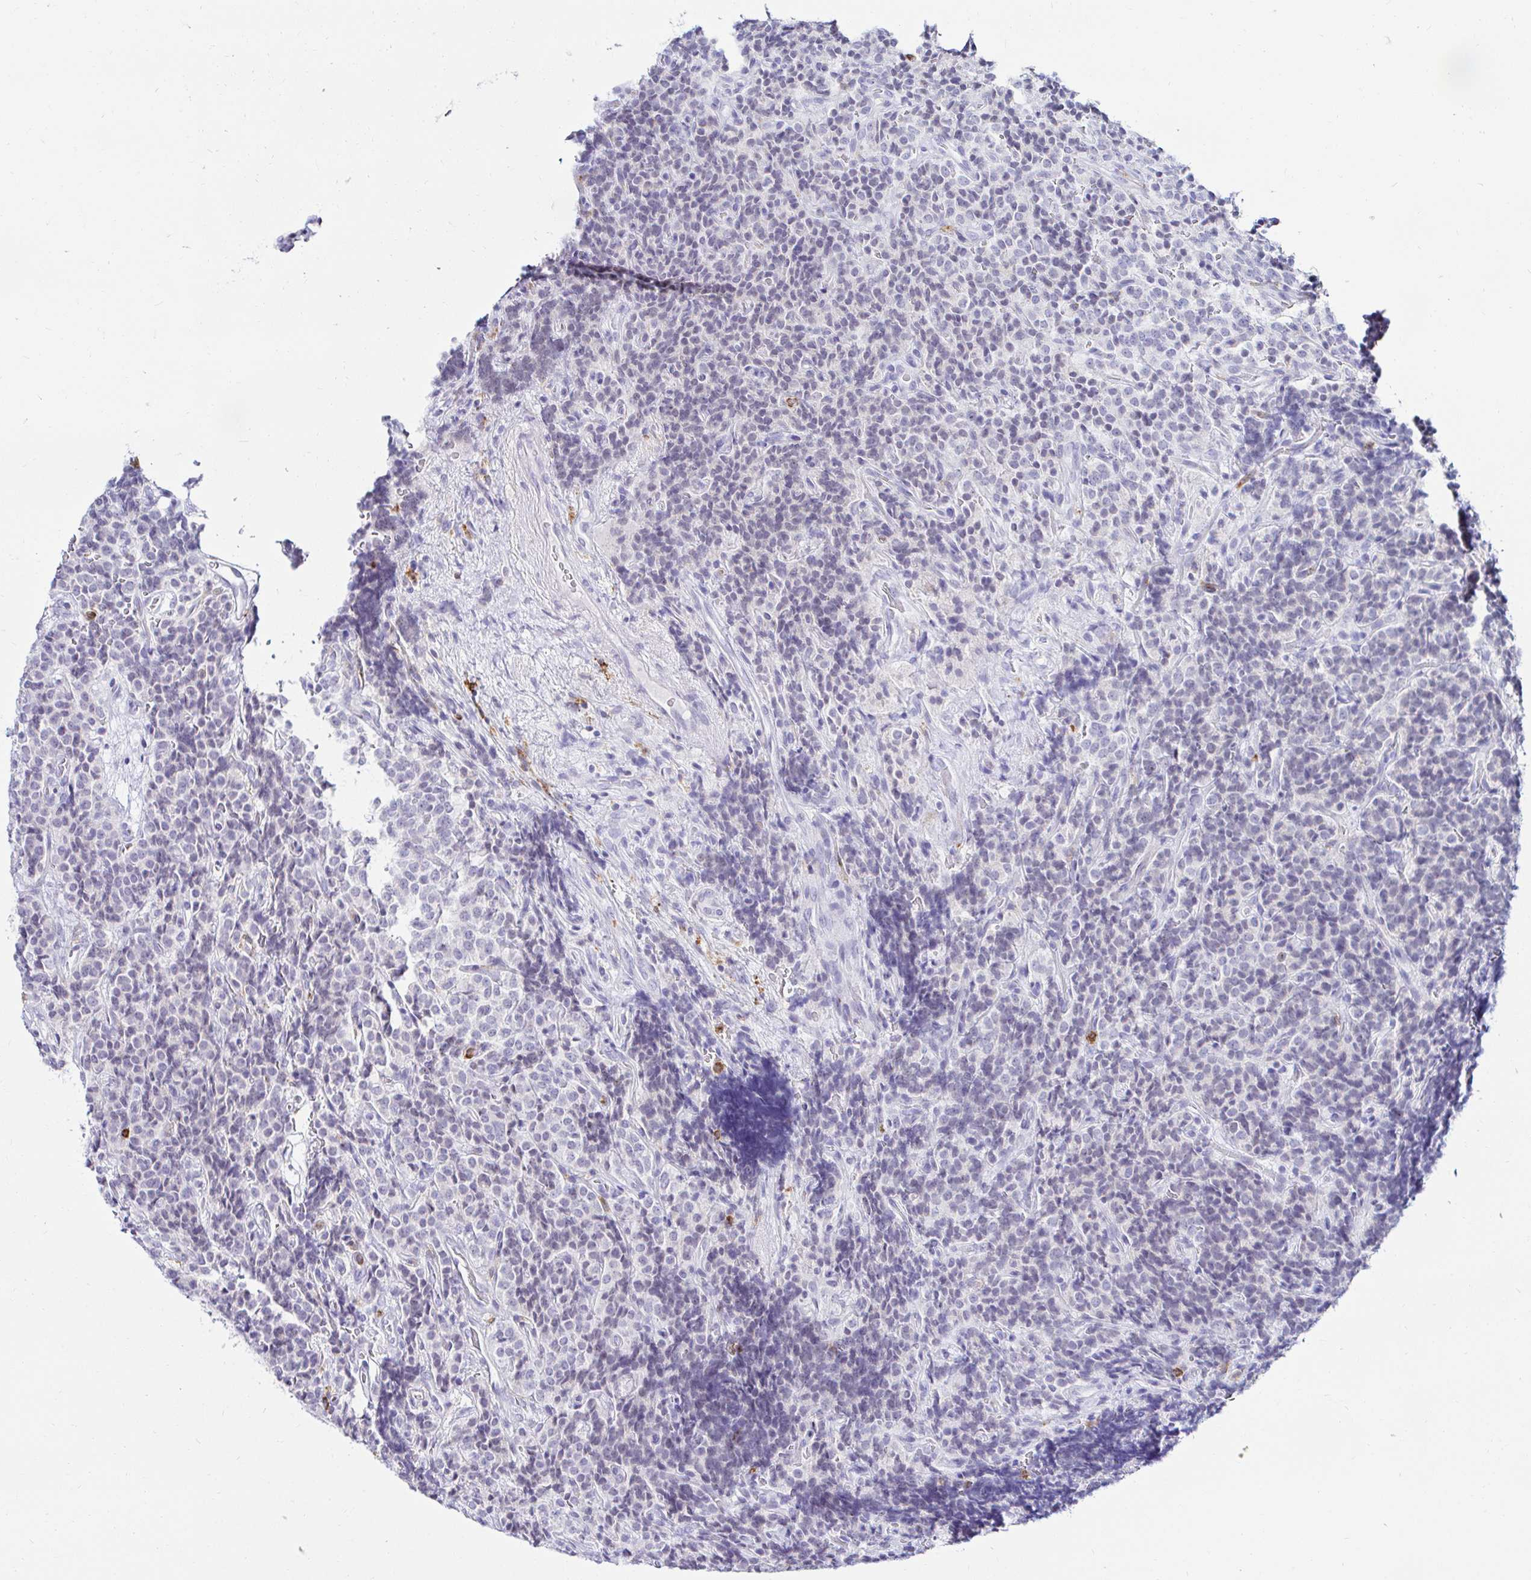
{"staining": {"intensity": "negative", "quantity": "none", "location": "none"}, "tissue": "carcinoid", "cell_type": "Tumor cells", "image_type": "cancer", "snomed": [{"axis": "morphology", "description": "Carcinoid, malignant, NOS"}, {"axis": "topography", "description": "Pancreas"}], "caption": "DAB immunohistochemical staining of human carcinoid (malignant) displays no significant positivity in tumor cells.", "gene": "CYBB", "patient": {"sex": "male", "age": 36}}